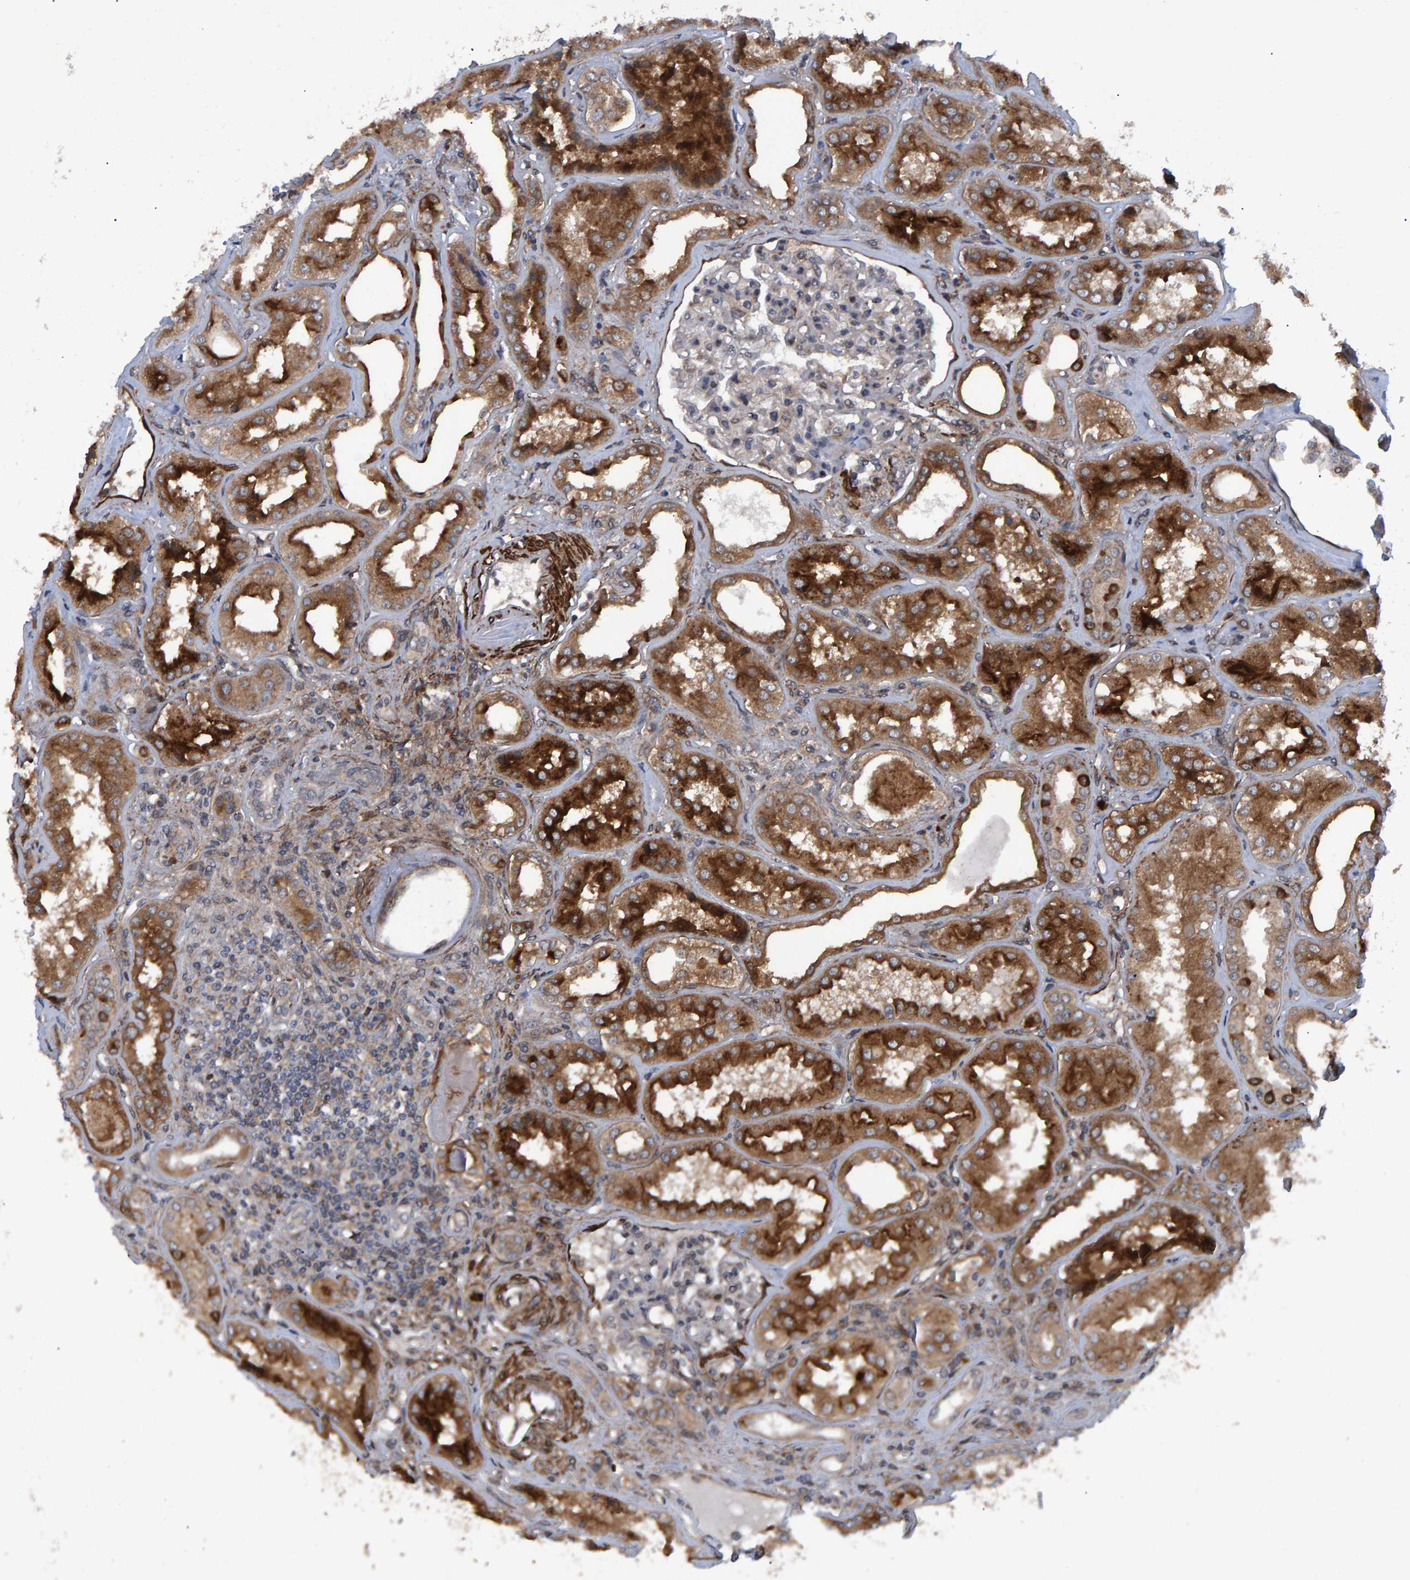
{"staining": {"intensity": "moderate", "quantity": "<25%", "location": "cytoplasmic/membranous"}, "tissue": "kidney", "cell_type": "Cells in glomeruli", "image_type": "normal", "snomed": [{"axis": "morphology", "description": "Normal tissue, NOS"}, {"axis": "topography", "description": "Kidney"}], "caption": "The photomicrograph demonstrates staining of normal kidney, revealing moderate cytoplasmic/membranous protein expression (brown color) within cells in glomeruli. The staining was performed using DAB to visualize the protein expression in brown, while the nuclei were stained in blue with hematoxylin (Magnification: 20x).", "gene": "ATP6V1H", "patient": {"sex": "female", "age": 56}}